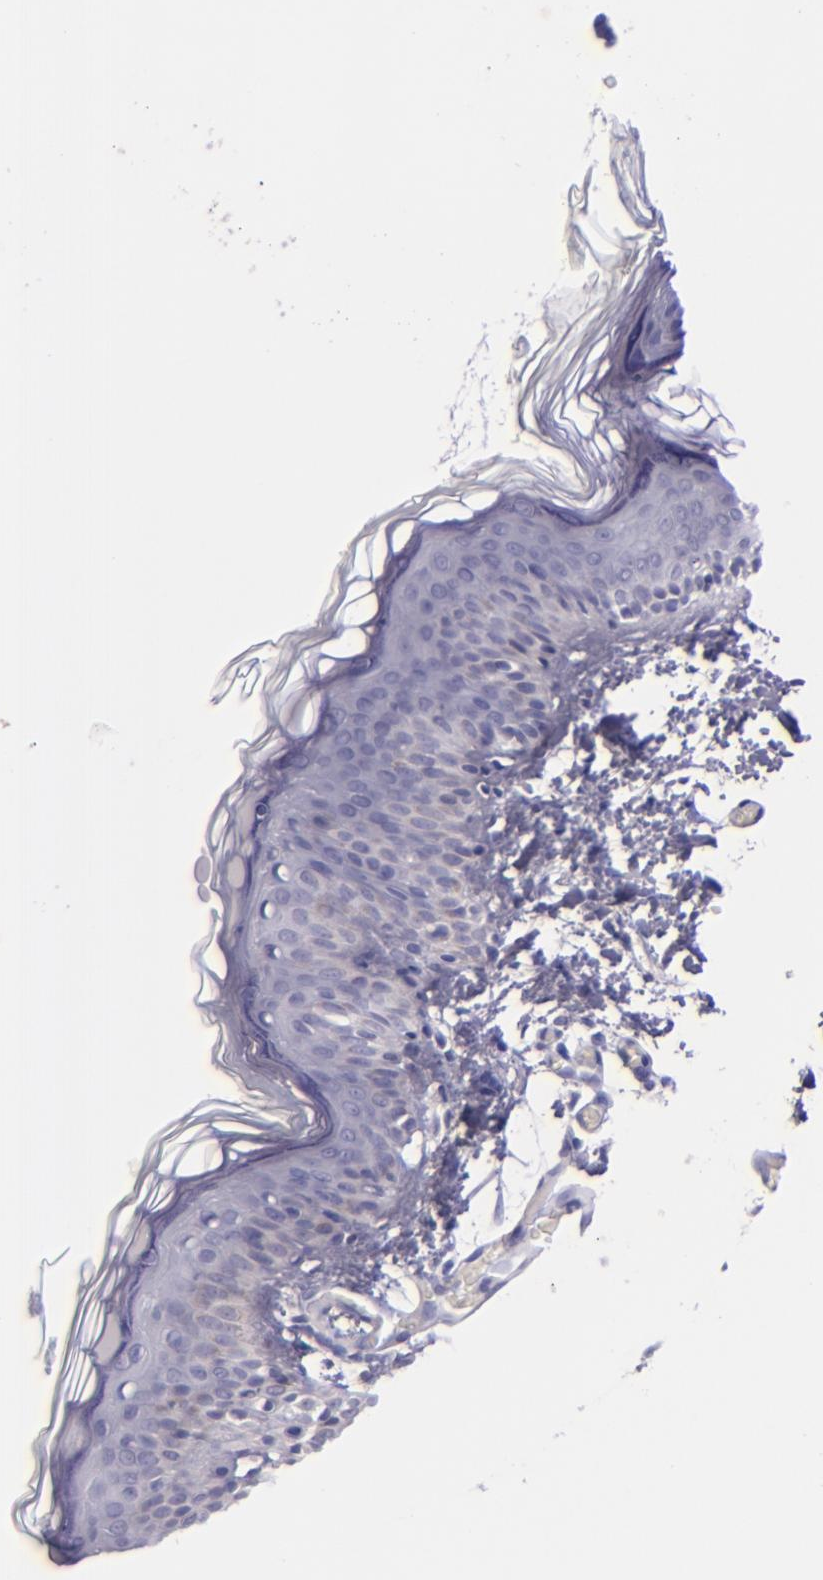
{"staining": {"intensity": "negative", "quantity": "none", "location": "none"}, "tissue": "skin", "cell_type": "Fibroblasts", "image_type": "normal", "snomed": [{"axis": "morphology", "description": "Normal tissue, NOS"}, {"axis": "topography", "description": "Skin"}], "caption": "This is a photomicrograph of immunohistochemistry staining of unremarkable skin, which shows no staining in fibroblasts.", "gene": "MUC5AC", "patient": {"sex": "female", "age": 4}}